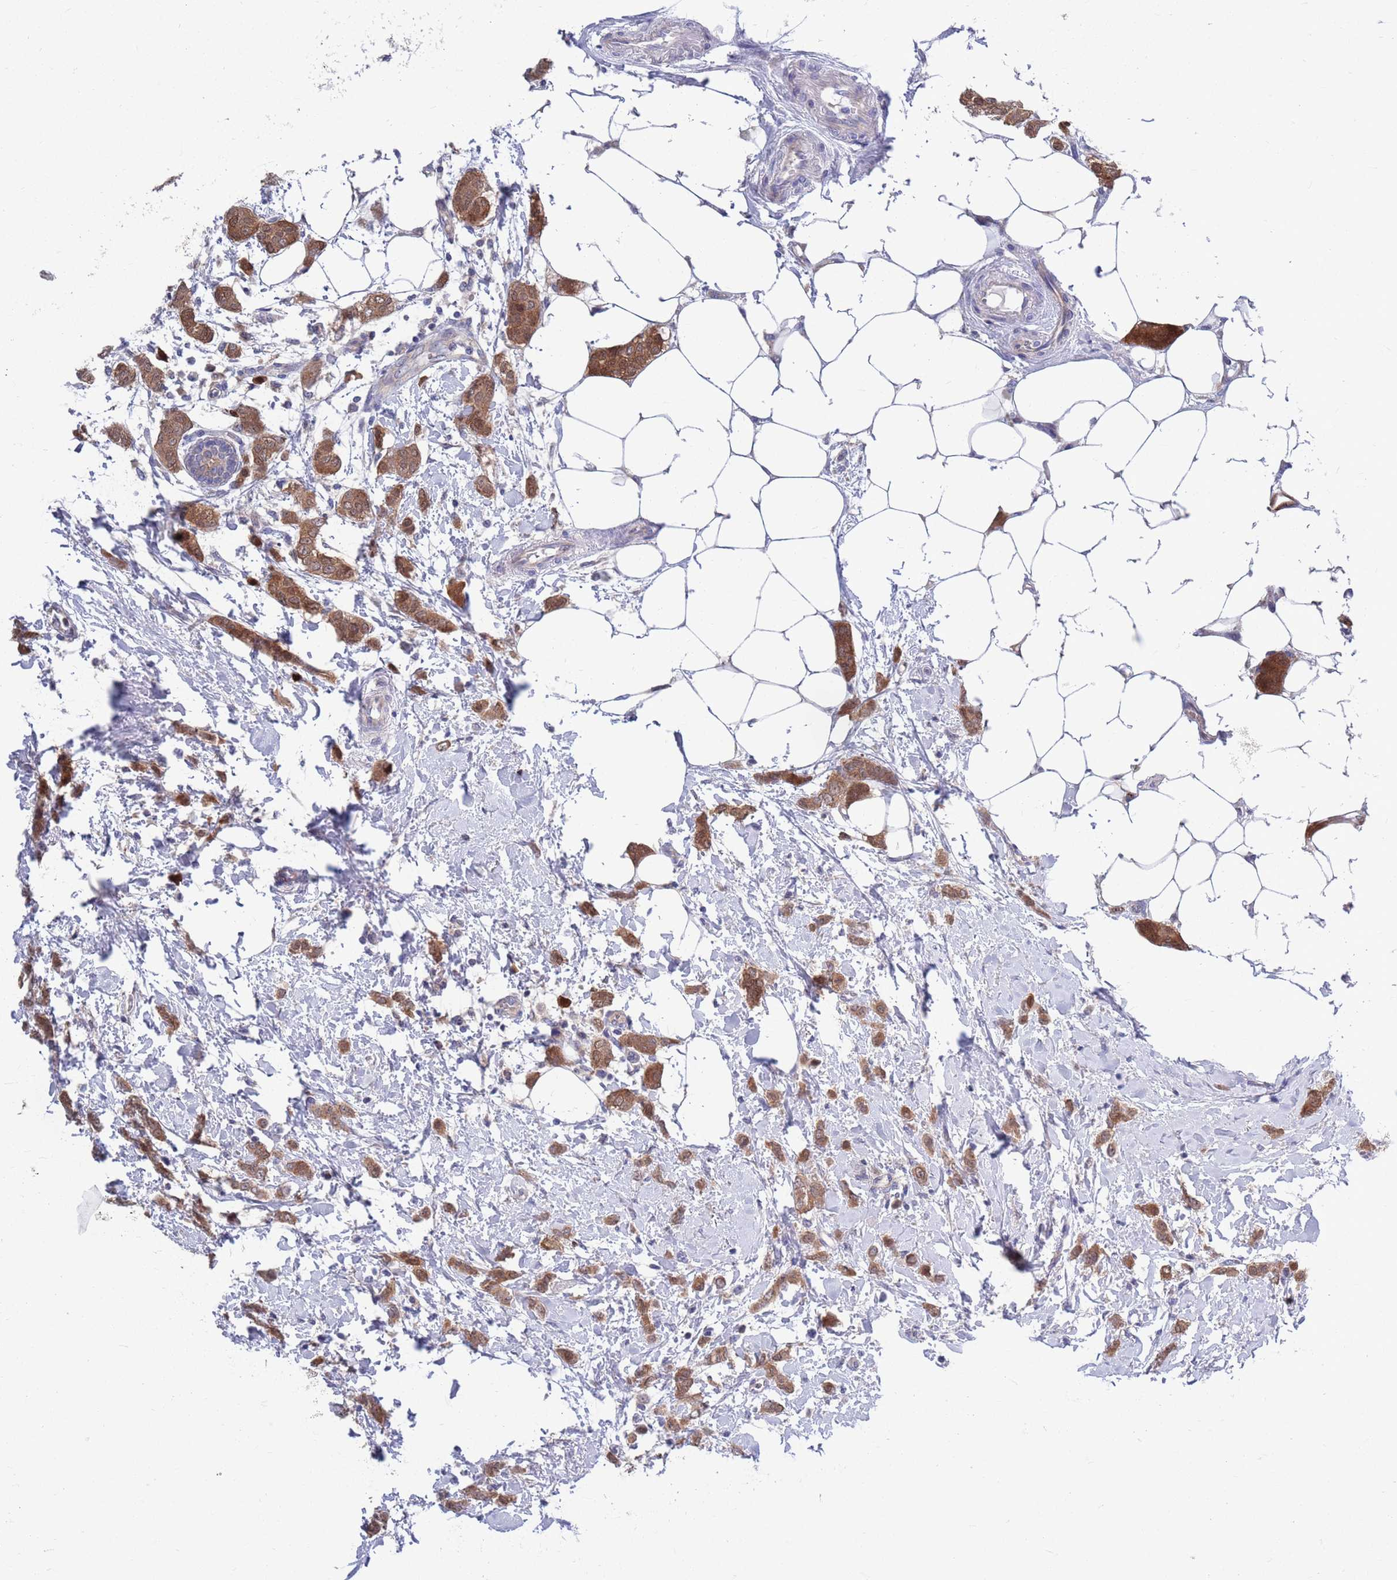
{"staining": {"intensity": "moderate", "quantity": ">75%", "location": "cytoplasmic/membranous"}, "tissue": "breast cancer", "cell_type": "Tumor cells", "image_type": "cancer", "snomed": [{"axis": "morphology", "description": "Duct carcinoma"}, {"axis": "topography", "description": "Breast"}], "caption": "Immunohistochemistry photomicrograph of neoplastic tissue: human breast cancer (infiltrating ductal carcinoma) stained using IHC demonstrates medium levels of moderate protein expression localized specifically in the cytoplasmic/membranous of tumor cells, appearing as a cytoplasmic/membranous brown color.", "gene": "KLHL29", "patient": {"sex": "female", "age": 72}}